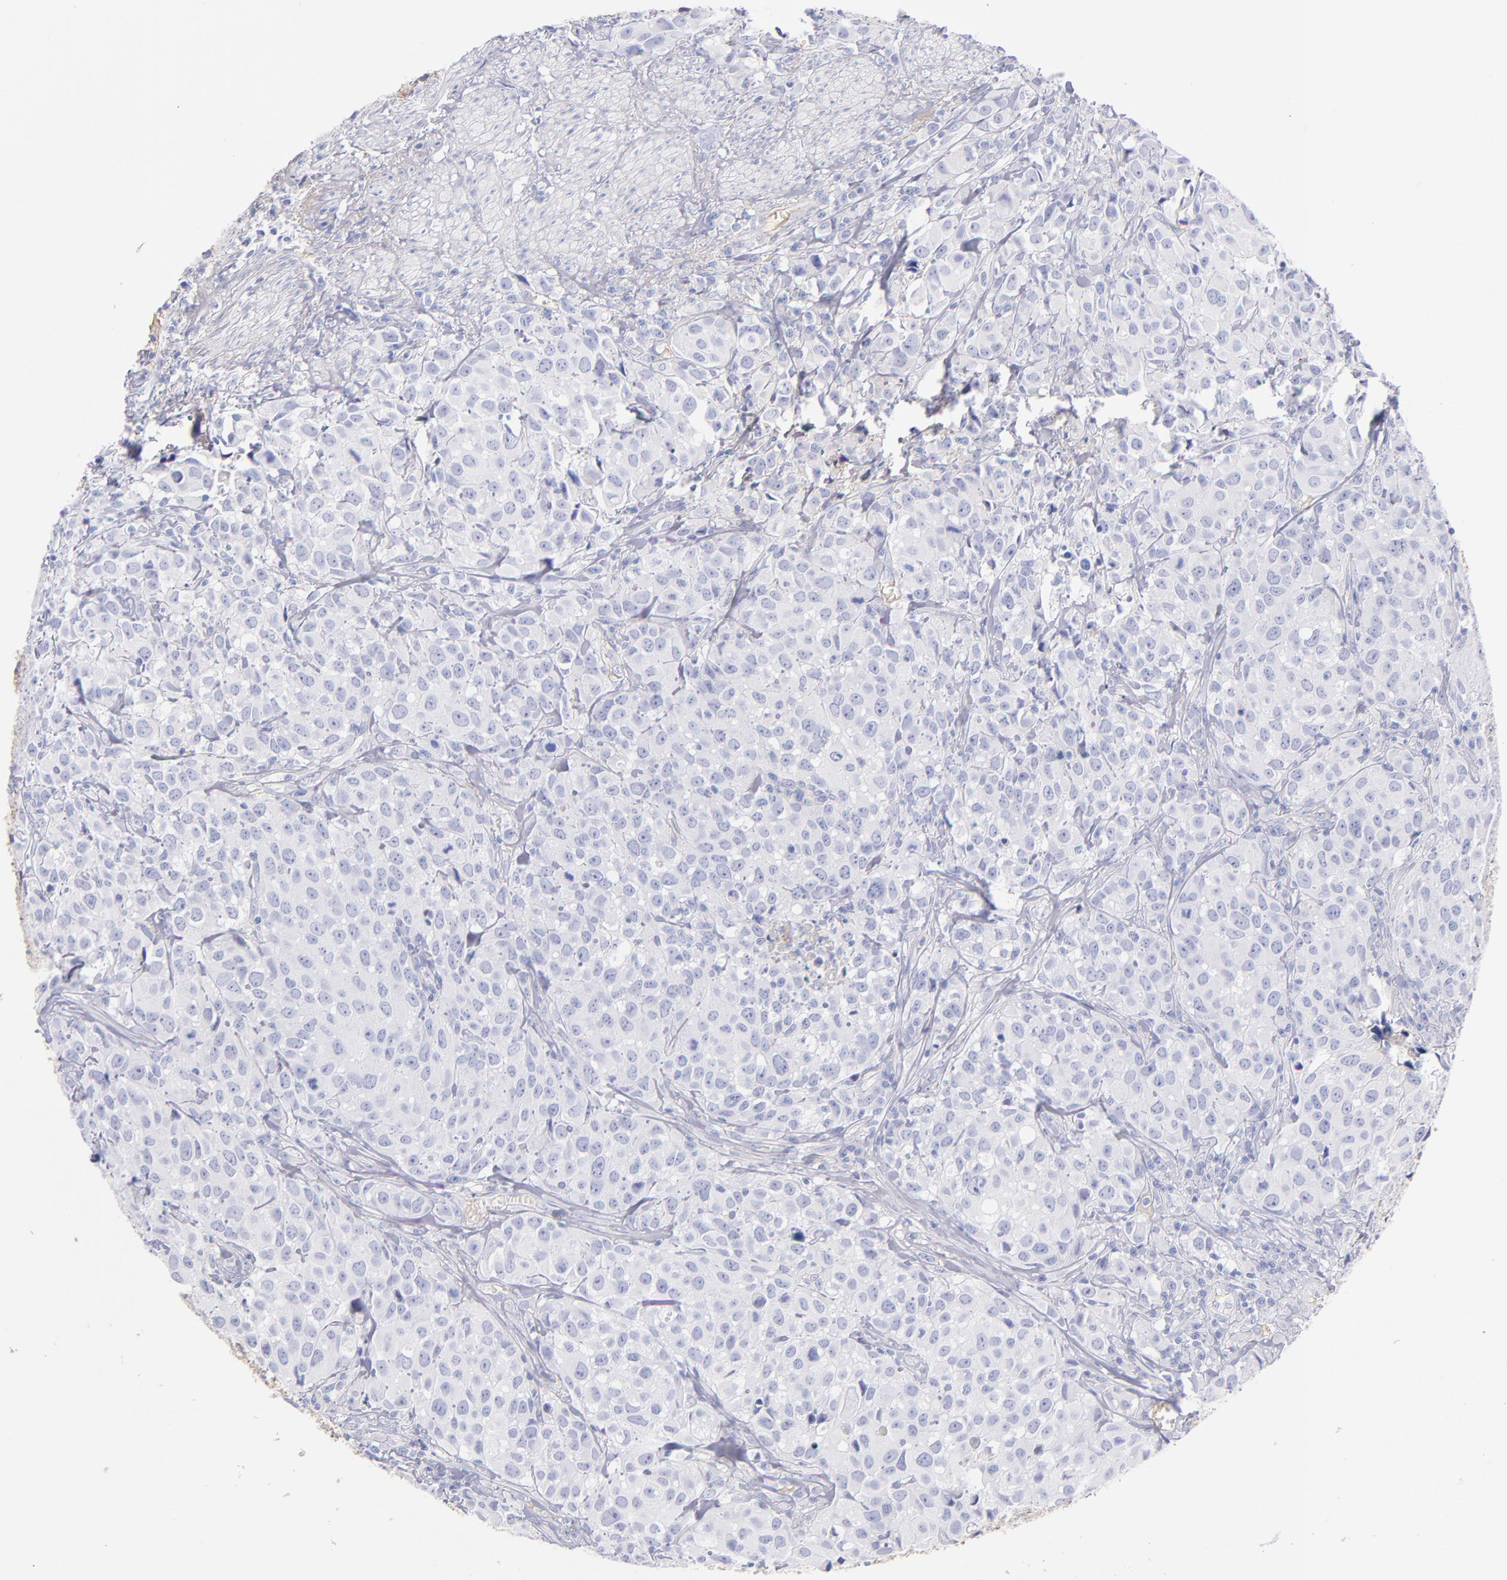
{"staining": {"intensity": "negative", "quantity": "none", "location": "none"}, "tissue": "urothelial cancer", "cell_type": "Tumor cells", "image_type": "cancer", "snomed": [{"axis": "morphology", "description": "Urothelial carcinoma, High grade"}, {"axis": "topography", "description": "Urinary bladder"}], "caption": "Tumor cells show no significant expression in urothelial carcinoma (high-grade). The staining is performed using DAB (3,3'-diaminobenzidine) brown chromogen with nuclei counter-stained in using hematoxylin.", "gene": "HP", "patient": {"sex": "female", "age": 75}}